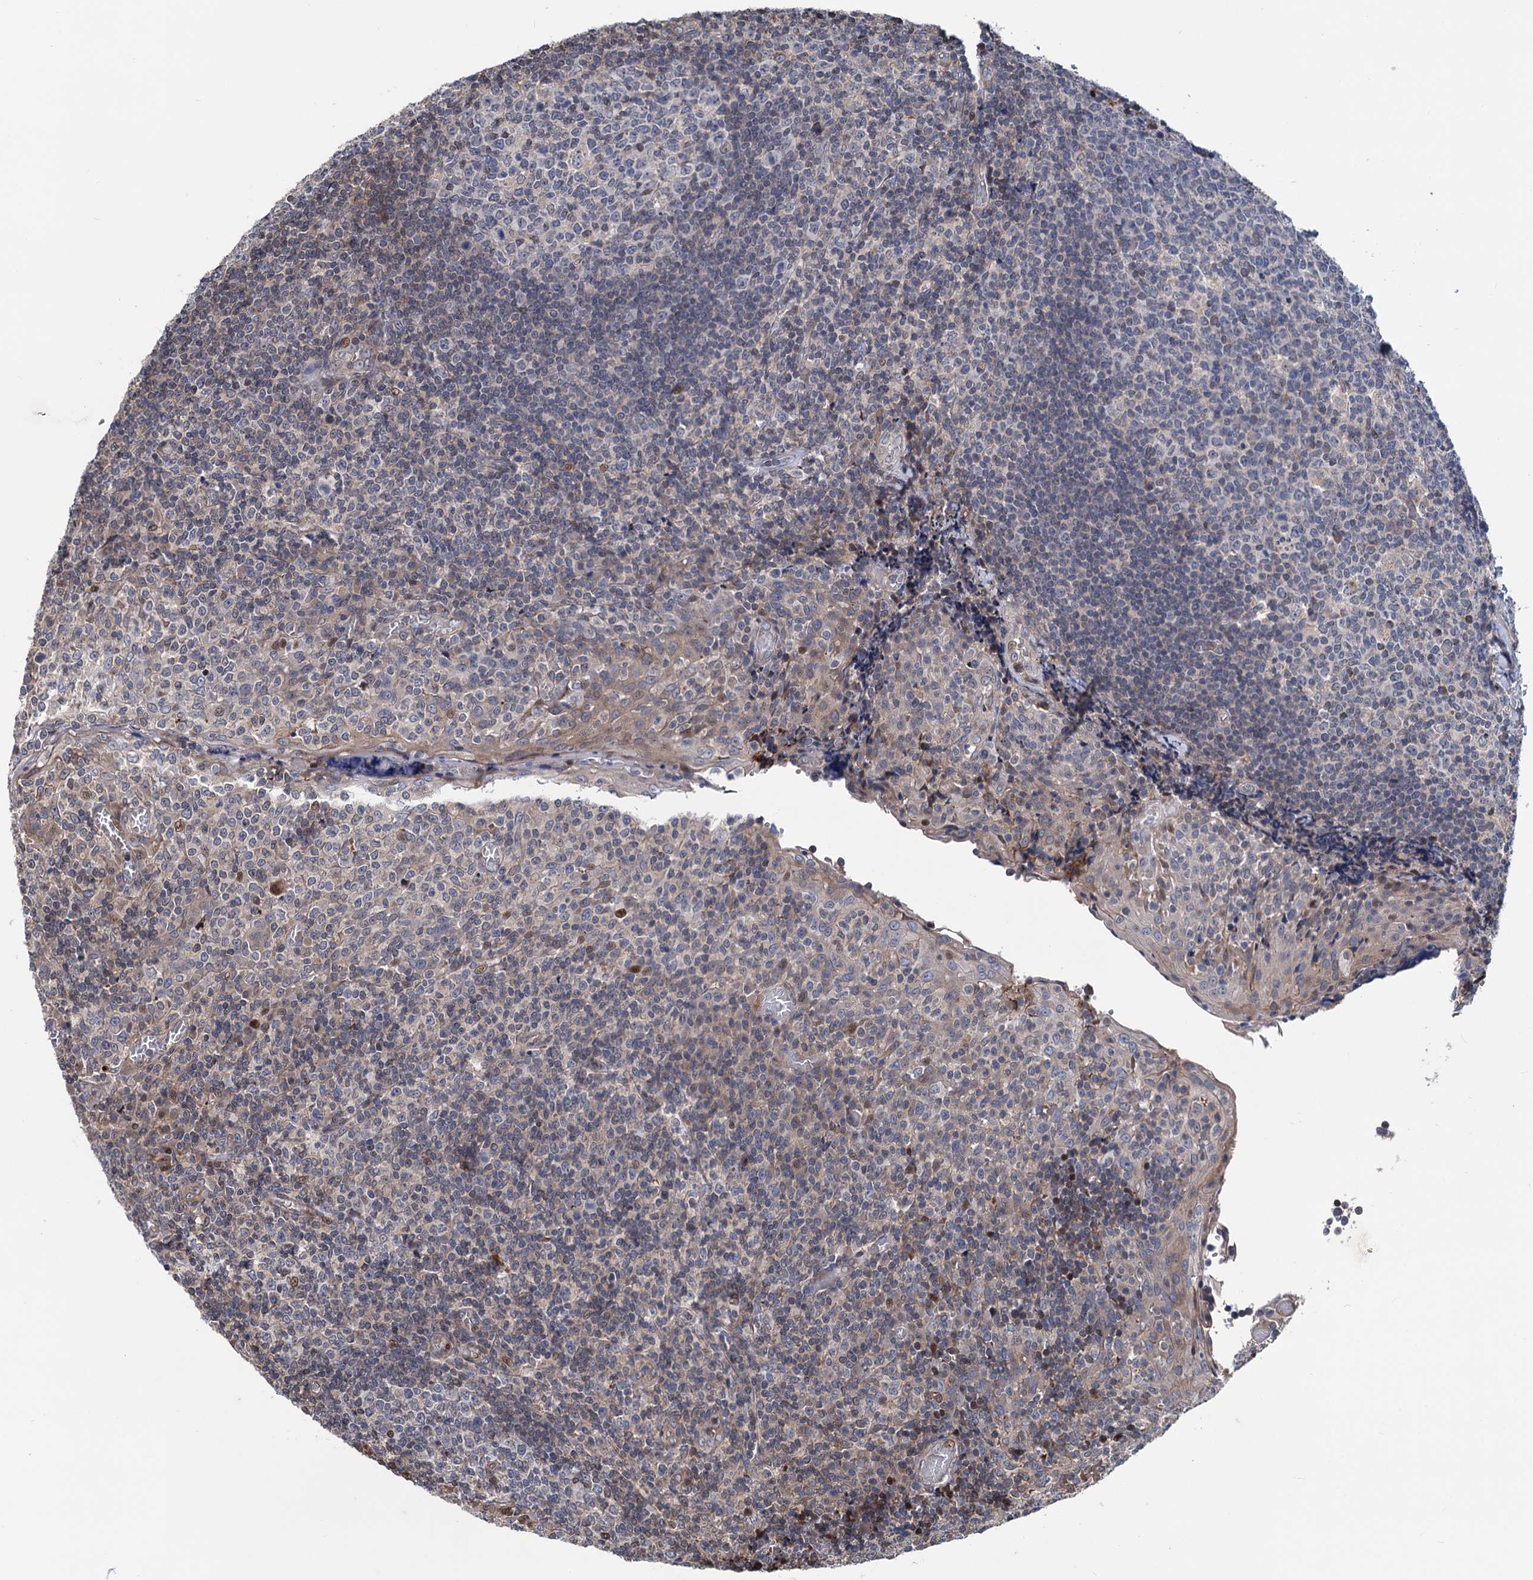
{"staining": {"intensity": "negative", "quantity": "none", "location": "none"}, "tissue": "tonsil", "cell_type": "Germinal center cells", "image_type": "normal", "snomed": [{"axis": "morphology", "description": "Normal tissue, NOS"}, {"axis": "topography", "description": "Tonsil"}], "caption": "DAB (3,3'-diaminobenzidine) immunohistochemical staining of unremarkable human tonsil demonstrates no significant expression in germinal center cells.", "gene": "UBR1", "patient": {"sex": "female", "age": 19}}